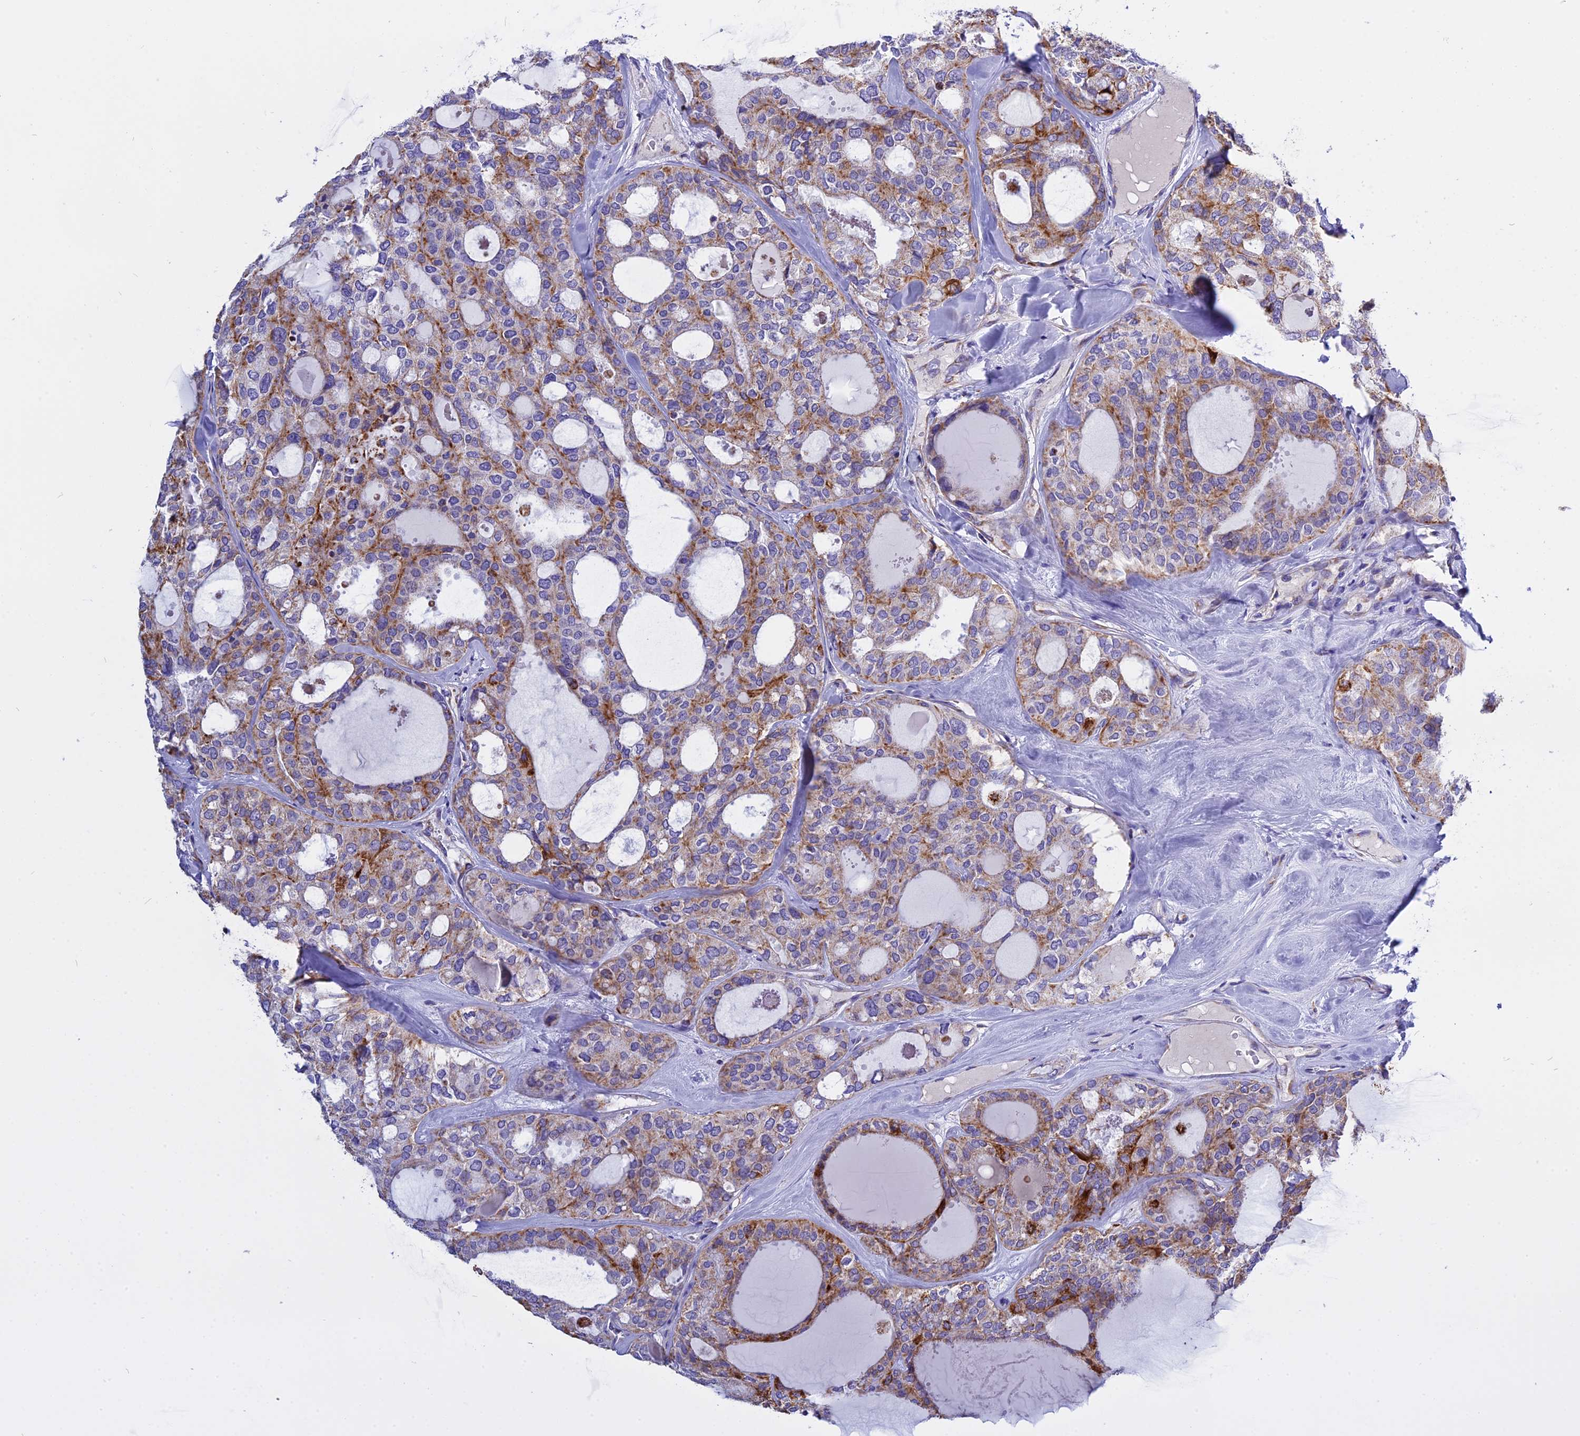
{"staining": {"intensity": "moderate", "quantity": "25%-75%", "location": "cytoplasmic/membranous"}, "tissue": "thyroid cancer", "cell_type": "Tumor cells", "image_type": "cancer", "snomed": [{"axis": "morphology", "description": "Follicular adenoma carcinoma, NOS"}, {"axis": "topography", "description": "Thyroid gland"}], "caption": "This photomicrograph reveals immunohistochemistry (IHC) staining of thyroid cancer (follicular adenoma carcinoma), with medium moderate cytoplasmic/membranous expression in about 25%-75% of tumor cells.", "gene": "VDAC2", "patient": {"sex": "male", "age": 75}}